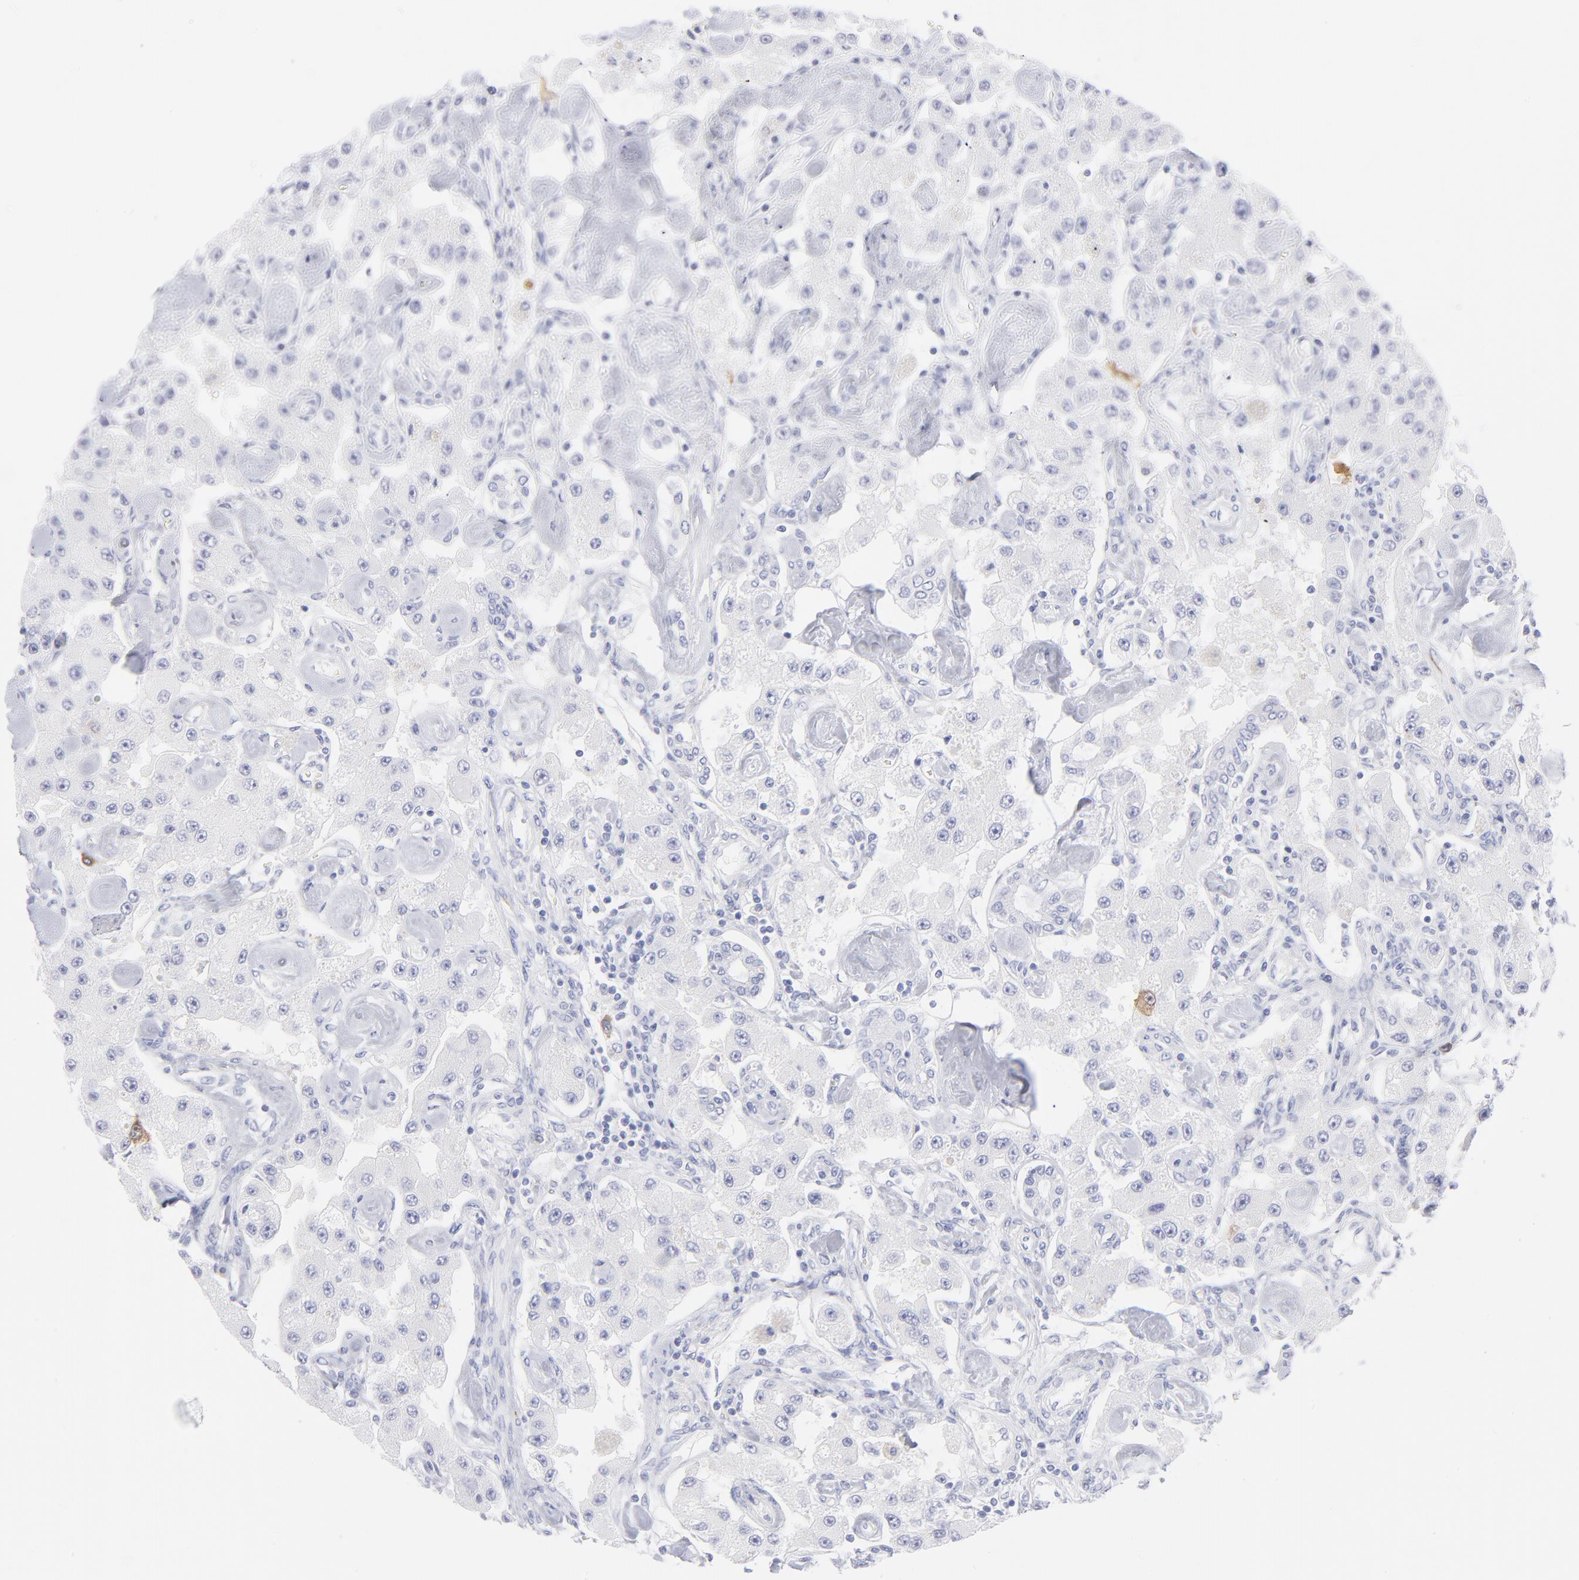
{"staining": {"intensity": "strong", "quantity": "<25%", "location": "cytoplasmic/membranous"}, "tissue": "carcinoid", "cell_type": "Tumor cells", "image_type": "cancer", "snomed": [{"axis": "morphology", "description": "Carcinoid, malignant, NOS"}, {"axis": "topography", "description": "Pancreas"}], "caption": "Protein expression analysis of human carcinoid (malignant) reveals strong cytoplasmic/membranous expression in approximately <25% of tumor cells.", "gene": "CCNB1", "patient": {"sex": "male", "age": 41}}